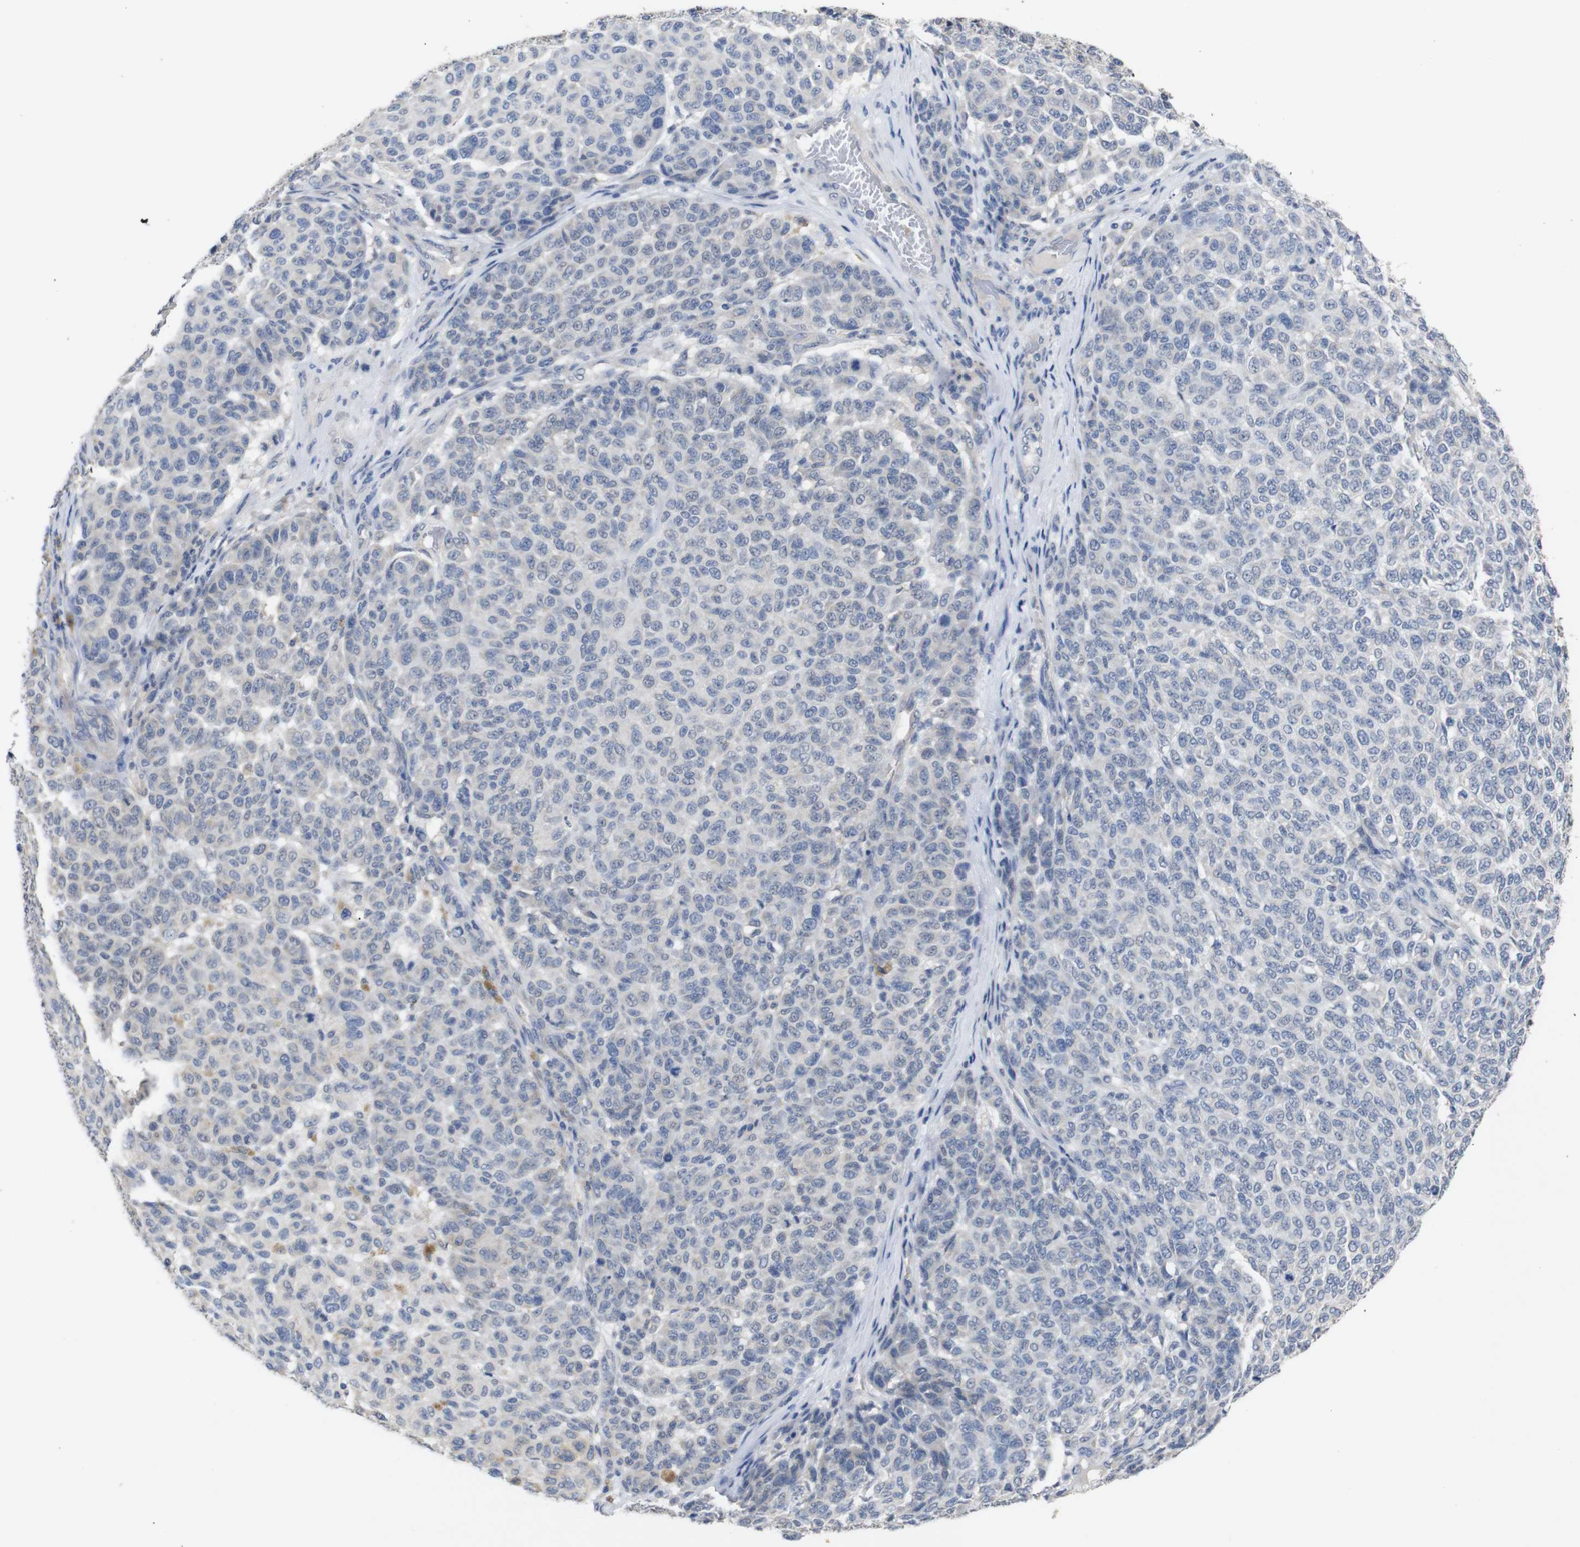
{"staining": {"intensity": "negative", "quantity": "none", "location": "none"}, "tissue": "melanoma", "cell_type": "Tumor cells", "image_type": "cancer", "snomed": [{"axis": "morphology", "description": "Malignant melanoma, NOS"}, {"axis": "topography", "description": "Skin"}], "caption": "IHC micrograph of melanoma stained for a protein (brown), which exhibits no expression in tumor cells.", "gene": "HNF1A", "patient": {"sex": "male", "age": 59}}